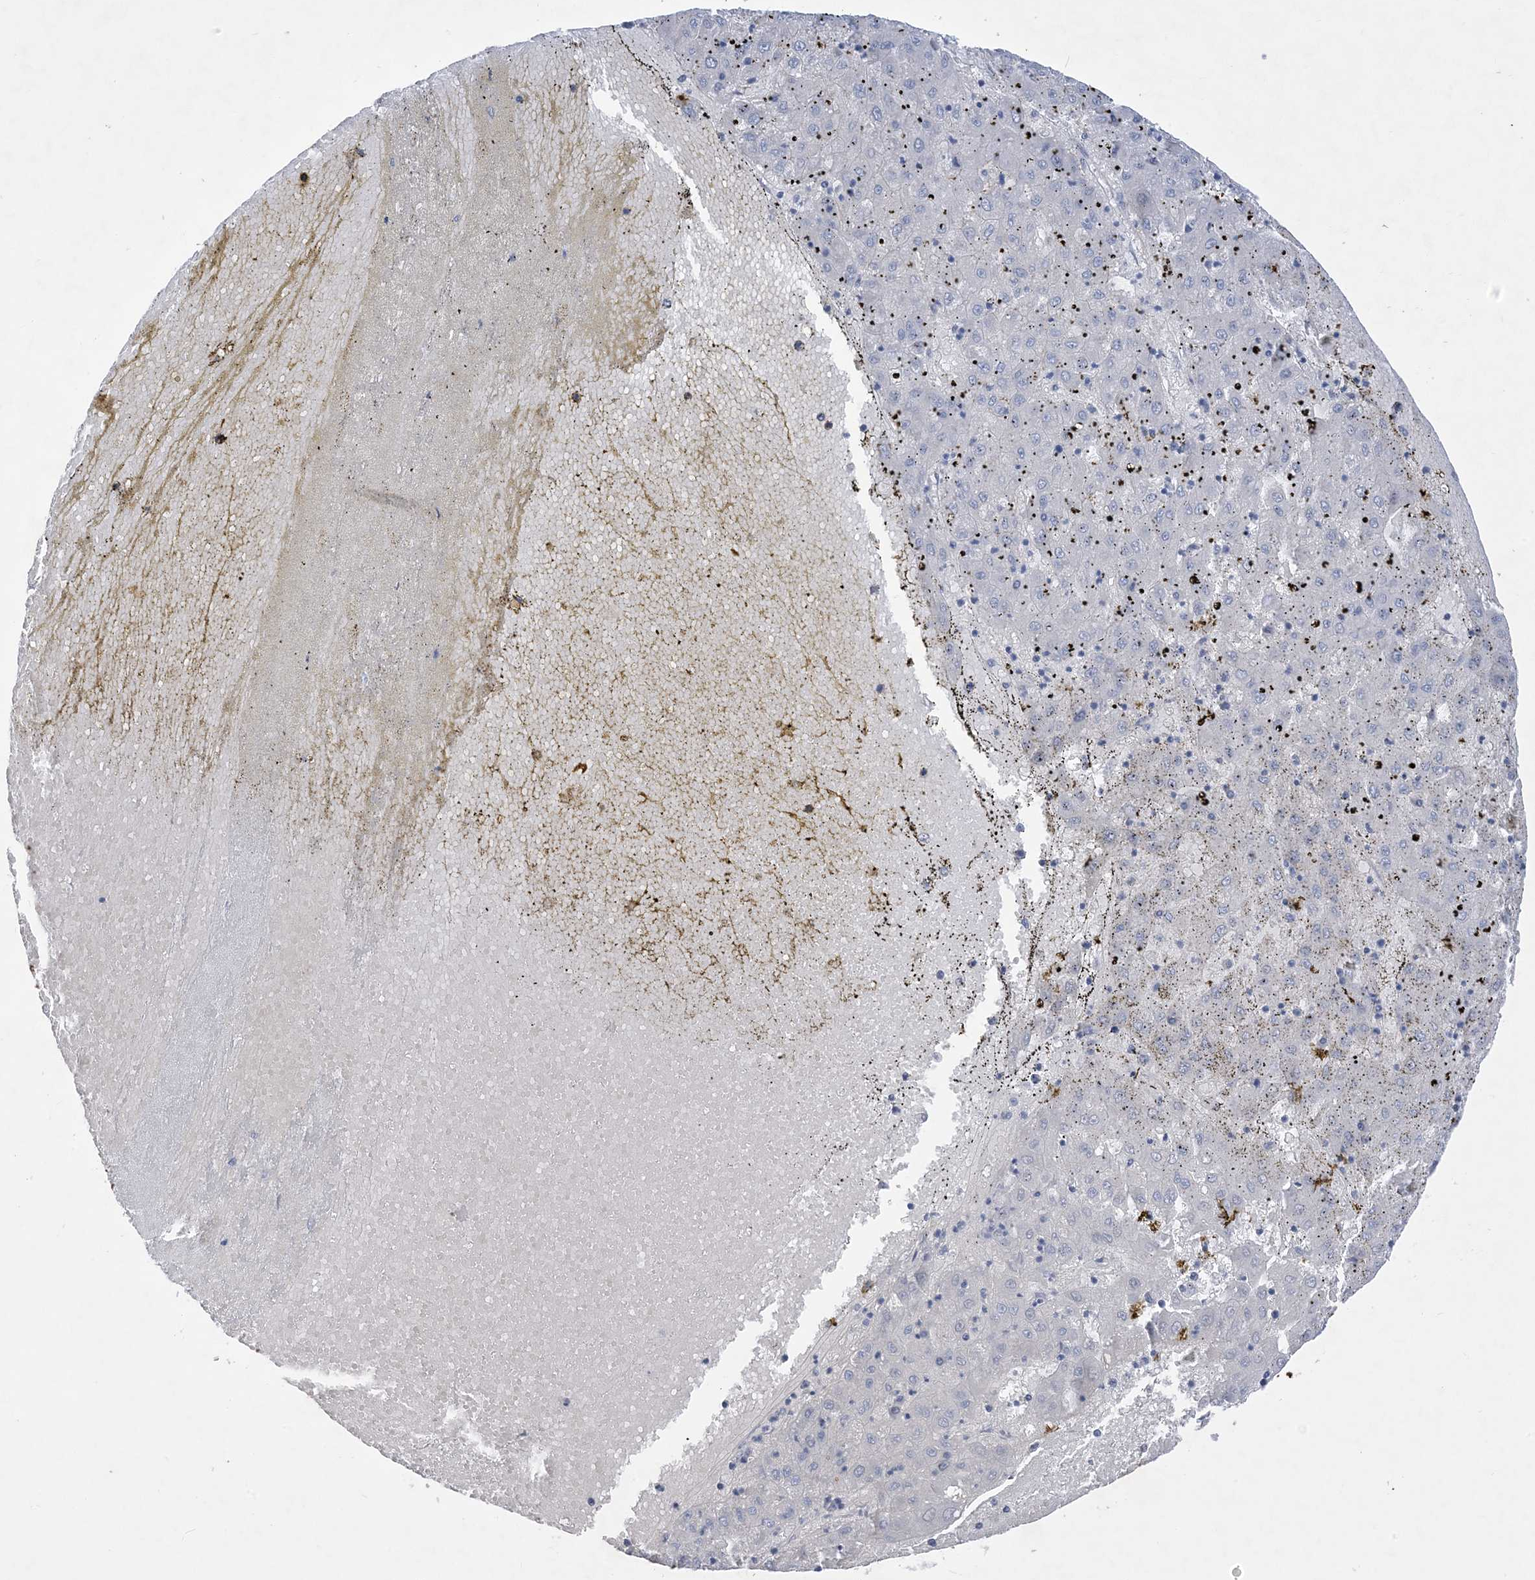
{"staining": {"intensity": "negative", "quantity": "none", "location": "none"}, "tissue": "liver cancer", "cell_type": "Tumor cells", "image_type": "cancer", "snomed": [{"axis": "morphology", "description": "Carcinoma, Hepatocellular, NOS"}, {"axis": "topography", "description": "Liver"}], "caption": "Human liver cancer stained for a protein using immunohistochemistry (IHC) displays no expression in tumor cells.", "gene": "RBMS3", "patient": {"sex": "male", "age": 72}}